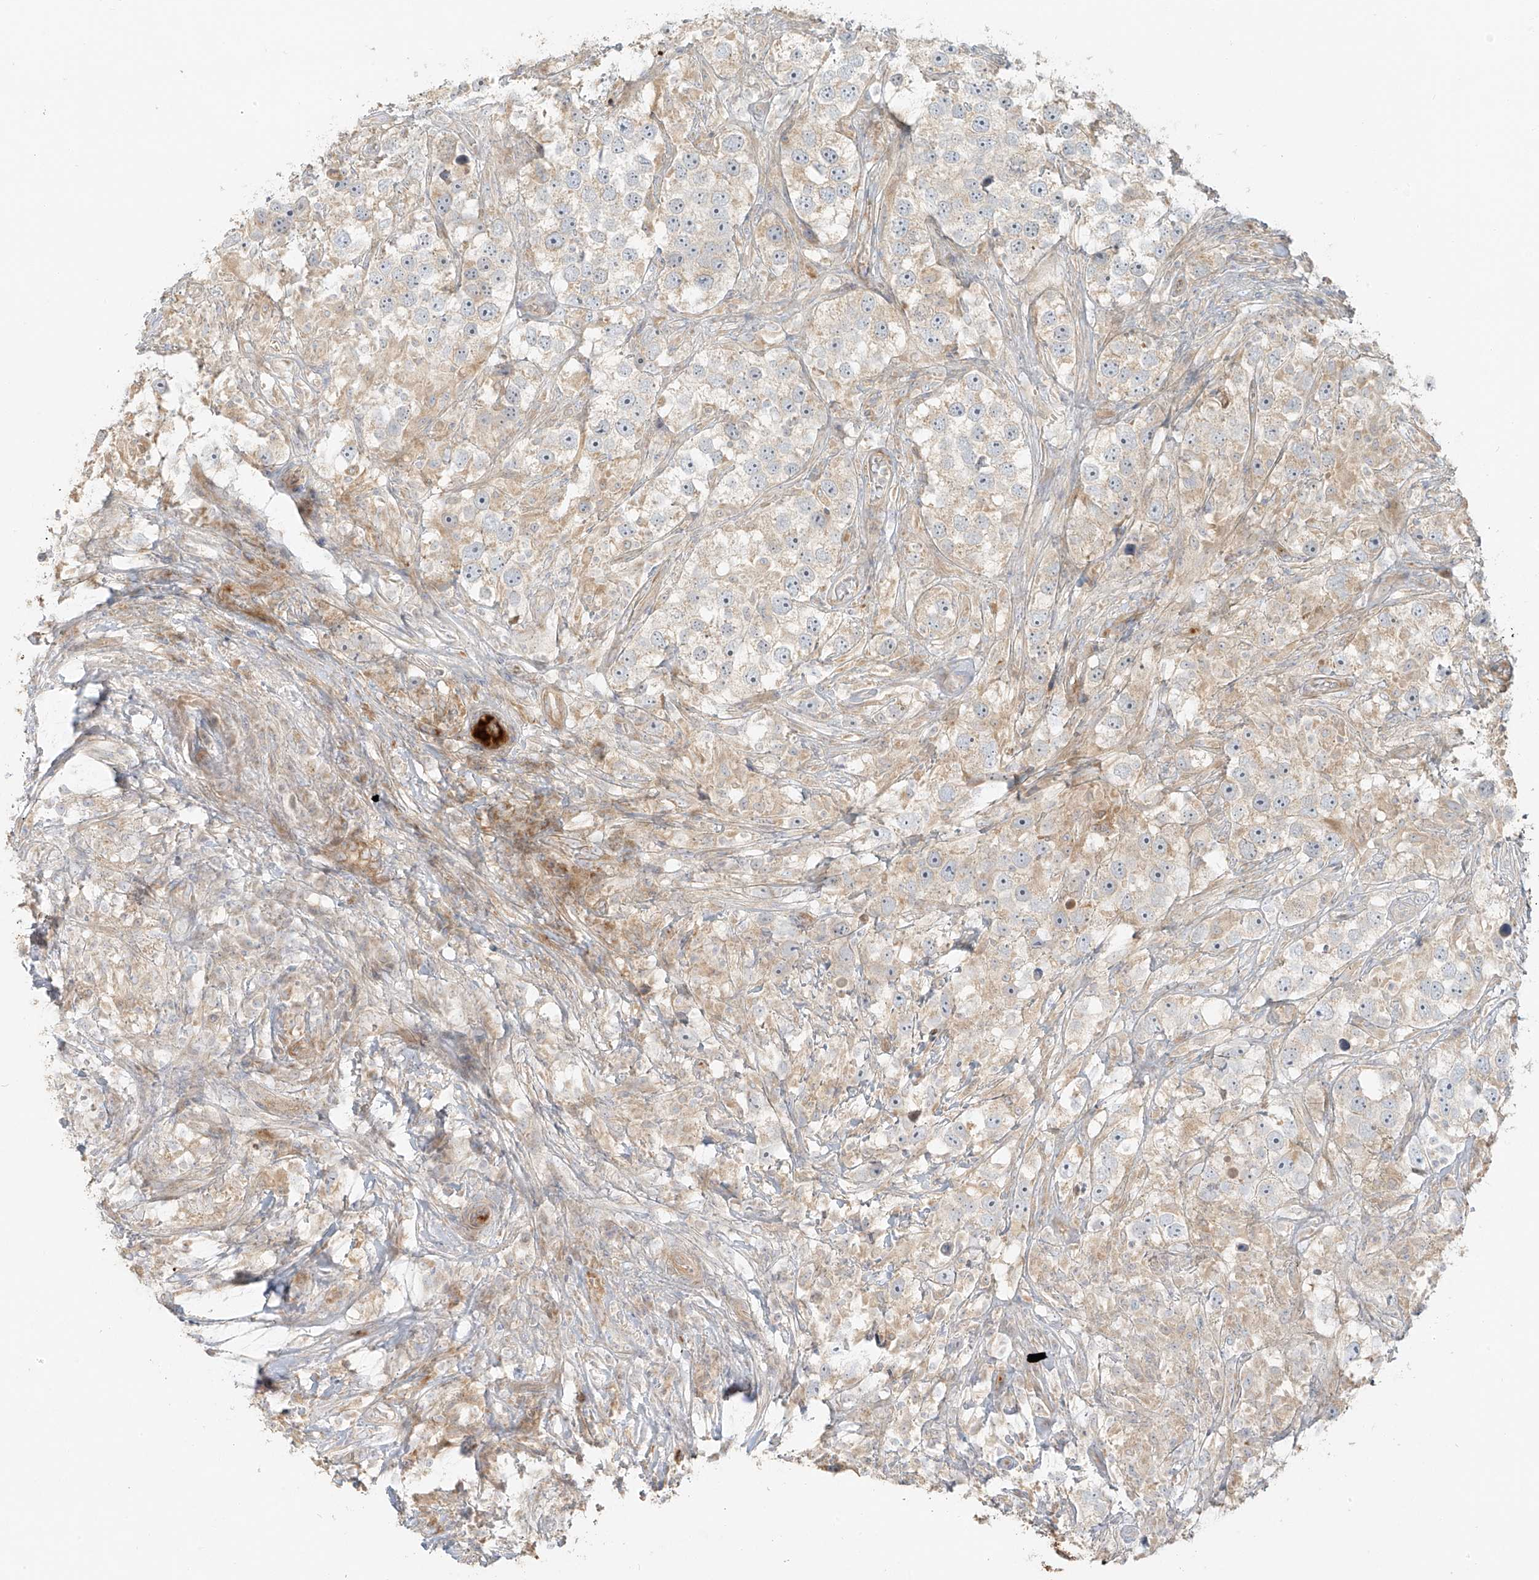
{"staining": {"intensity": "weak", "quantity": "<25%", "location": "cytoplasmic/membranous"}, "tissue": "testis cancer", "cell_type": "Tumor cells", "image_type": "cancer", "snomed": [{"axis": "morphology", "description": "Seminoma, NOS"}, {"axis": "topography", "description": "Testis"}], "caption": "The image shows no staining of tumor cells in testis cancer (seminoma).", "gene": "MIPEP", "patient": {"sex": "male", "age": 49}}